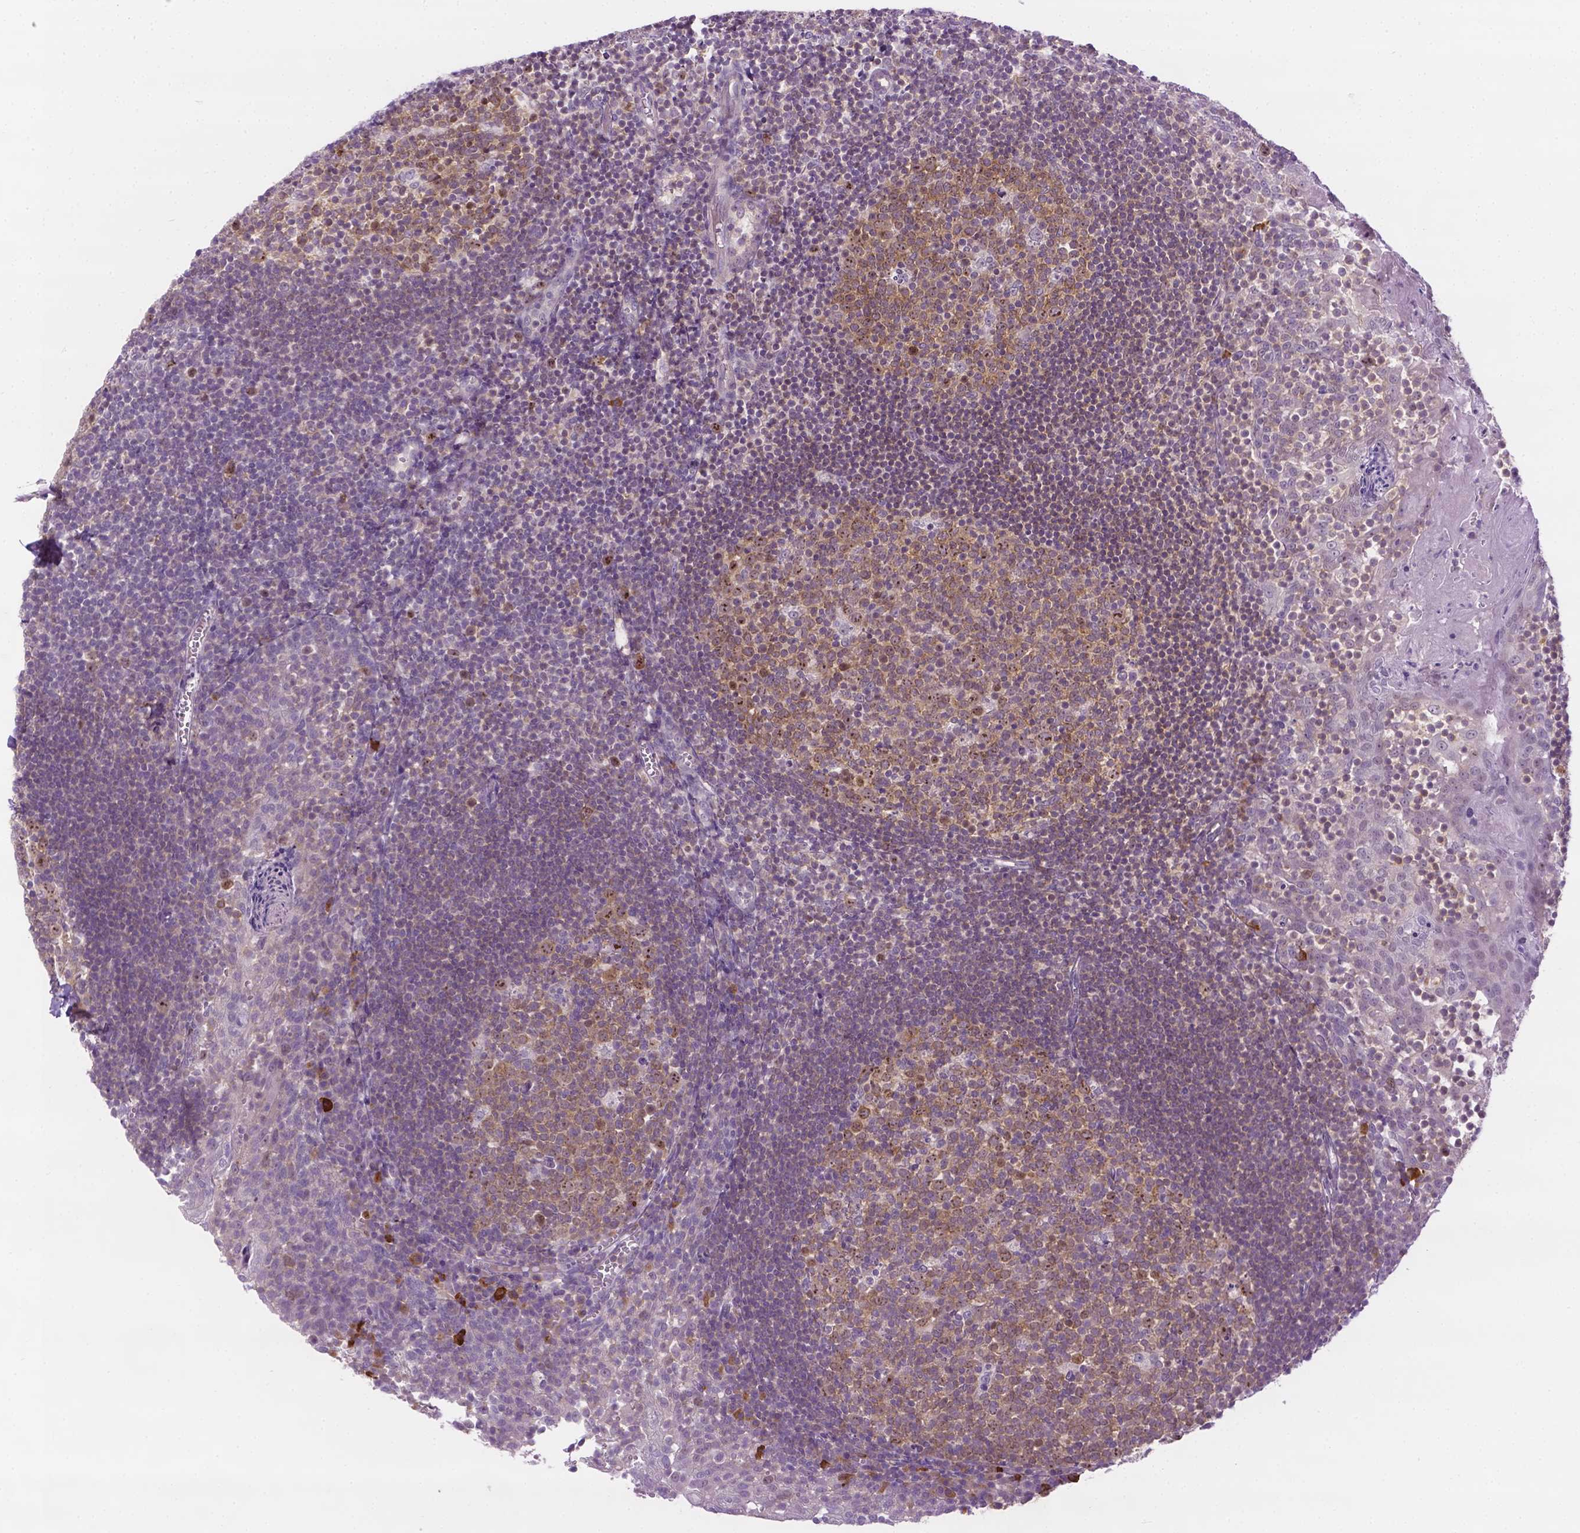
{"staining": {"intensity": "weak", "quantity": "25%-75%", "location": "cytoplasmic/membranous,nuclear"}, "tissue": "lymph node", "cell_type": "Germinal center cells", "image_type": "normal", "snomed": [{"axis": "morphology", "description": "Normal tissue, NOS"}, {"axis": "topography", "description": "Lymph node"}], "caption": "High-power microscopy captured an IHC image of benign lymph node, revealing weak cytoplasmic/membranous,nuclear staining in approximately 25%-75% of germinal center cells.", "gene": "DENND4A", "patient": {"sex": "female", "age": 21}}